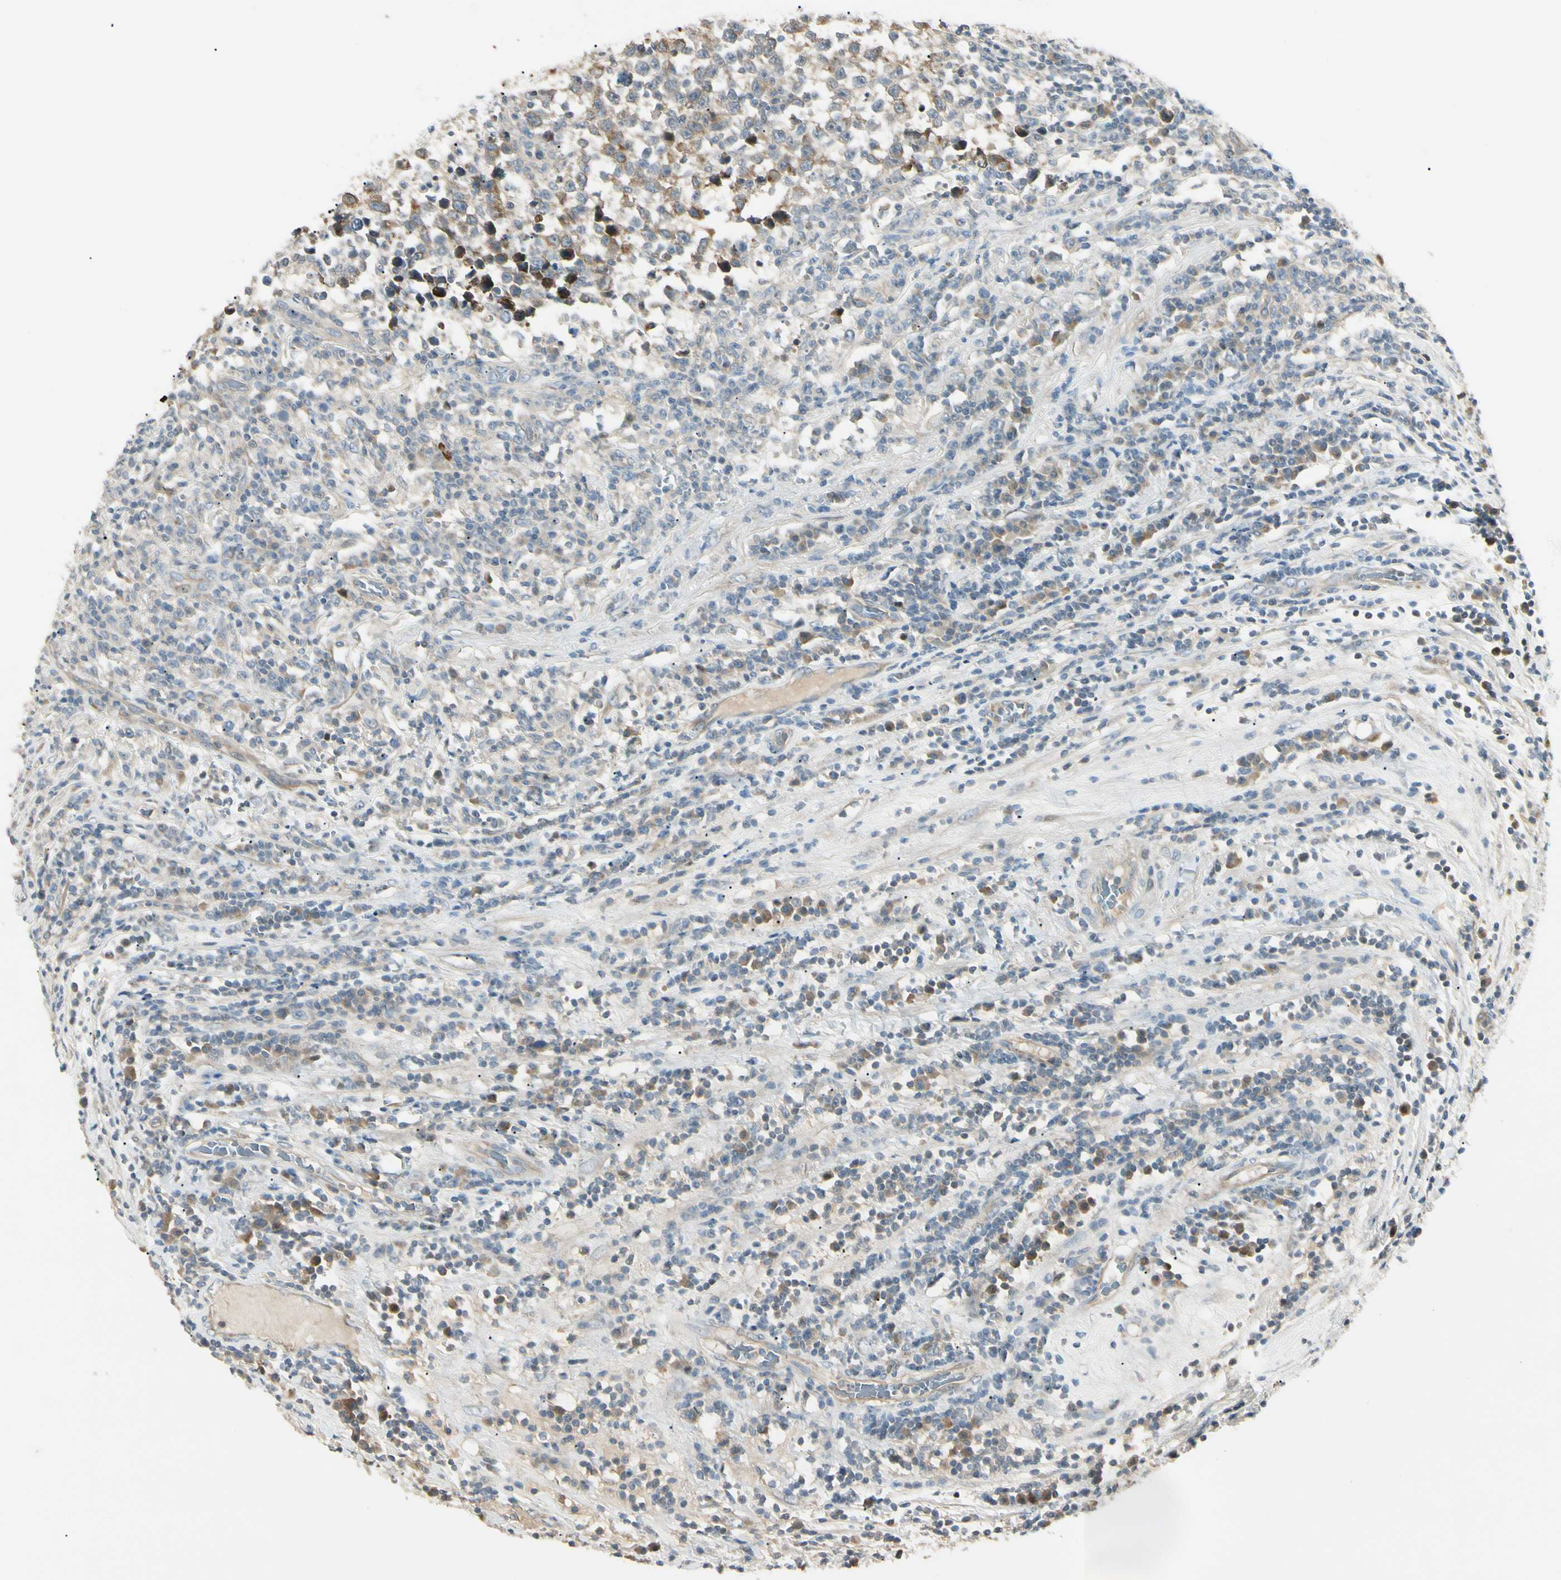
{"staining": {"intensity": "moderate", "quantity": ">75%", "location": "cytoplasmic/membranous"}, "tissue": "testis cancer", "cell_type": "Tumor cells", "image_type": "cancer", "snomed": [{"axis": "morphology", "description": "Seminoma, NOS"}, {"axis": "topography", "description": "Testis"}], "caption": "Human seminoma (testis) stained for a protein (brown) demonstrates moderate cytoplasmic/membranous positive positivity in about >75% of tumor cells.", "gene": "P3H2", "patient": {"sex": "male", "age": 43}}